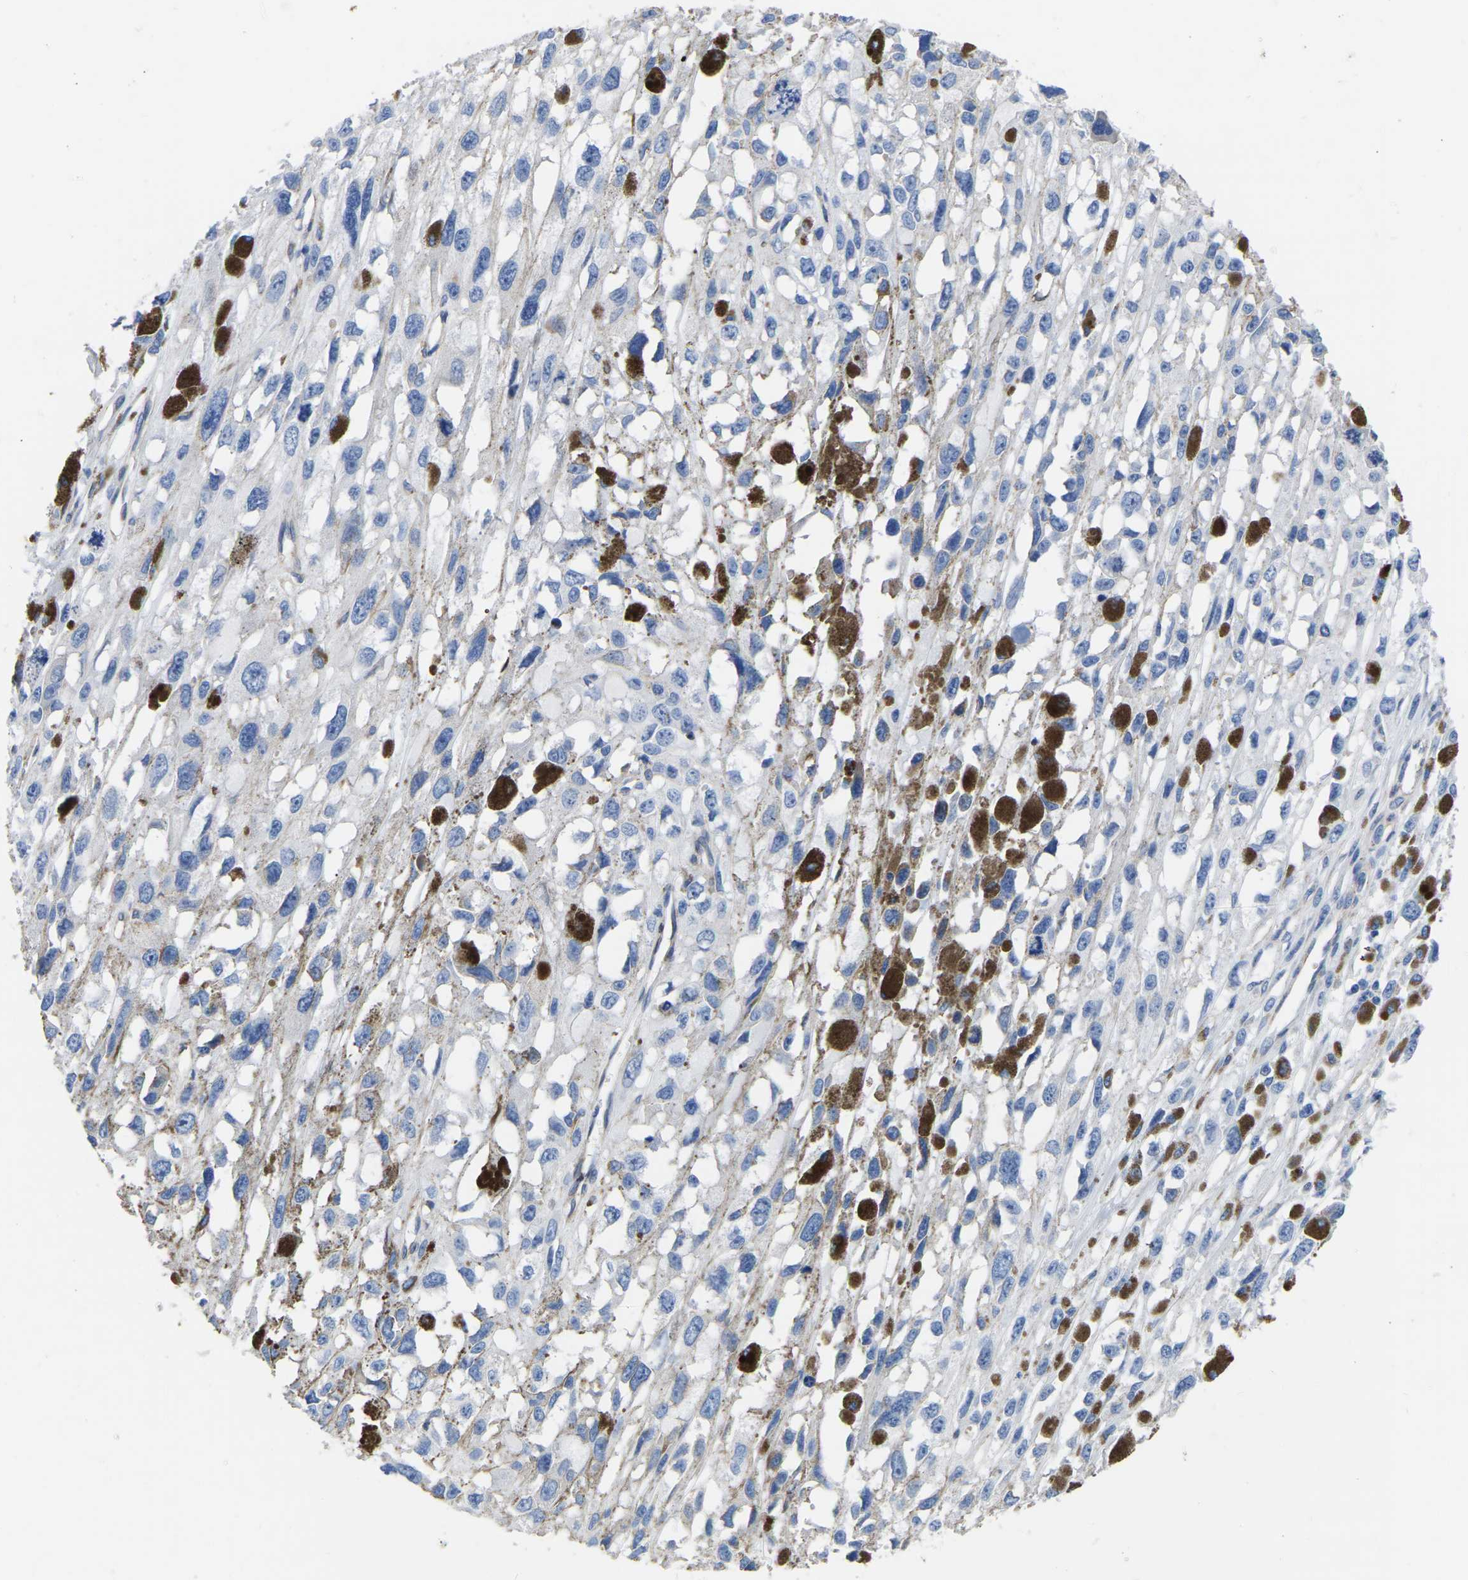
{"staining": {"intensity": "negative", "quantity": "none", "location": "none"}, "tissue": "melanoma", "cell_type": "Tumor cells", "image_type": "cancer", "snomed": [{"axis": "morphology", "description": "Malignant melanoma, Metastatic site"}, {"axis": "topography", "description": "Lymph node"}], "caption": "A high-resolution histopathology image shows IHC staining of melanoma, which demonstrates no significant expression in tumor cells.", "gene": "SLC45A3", "patient": {"sex": "male", "age": 59}}